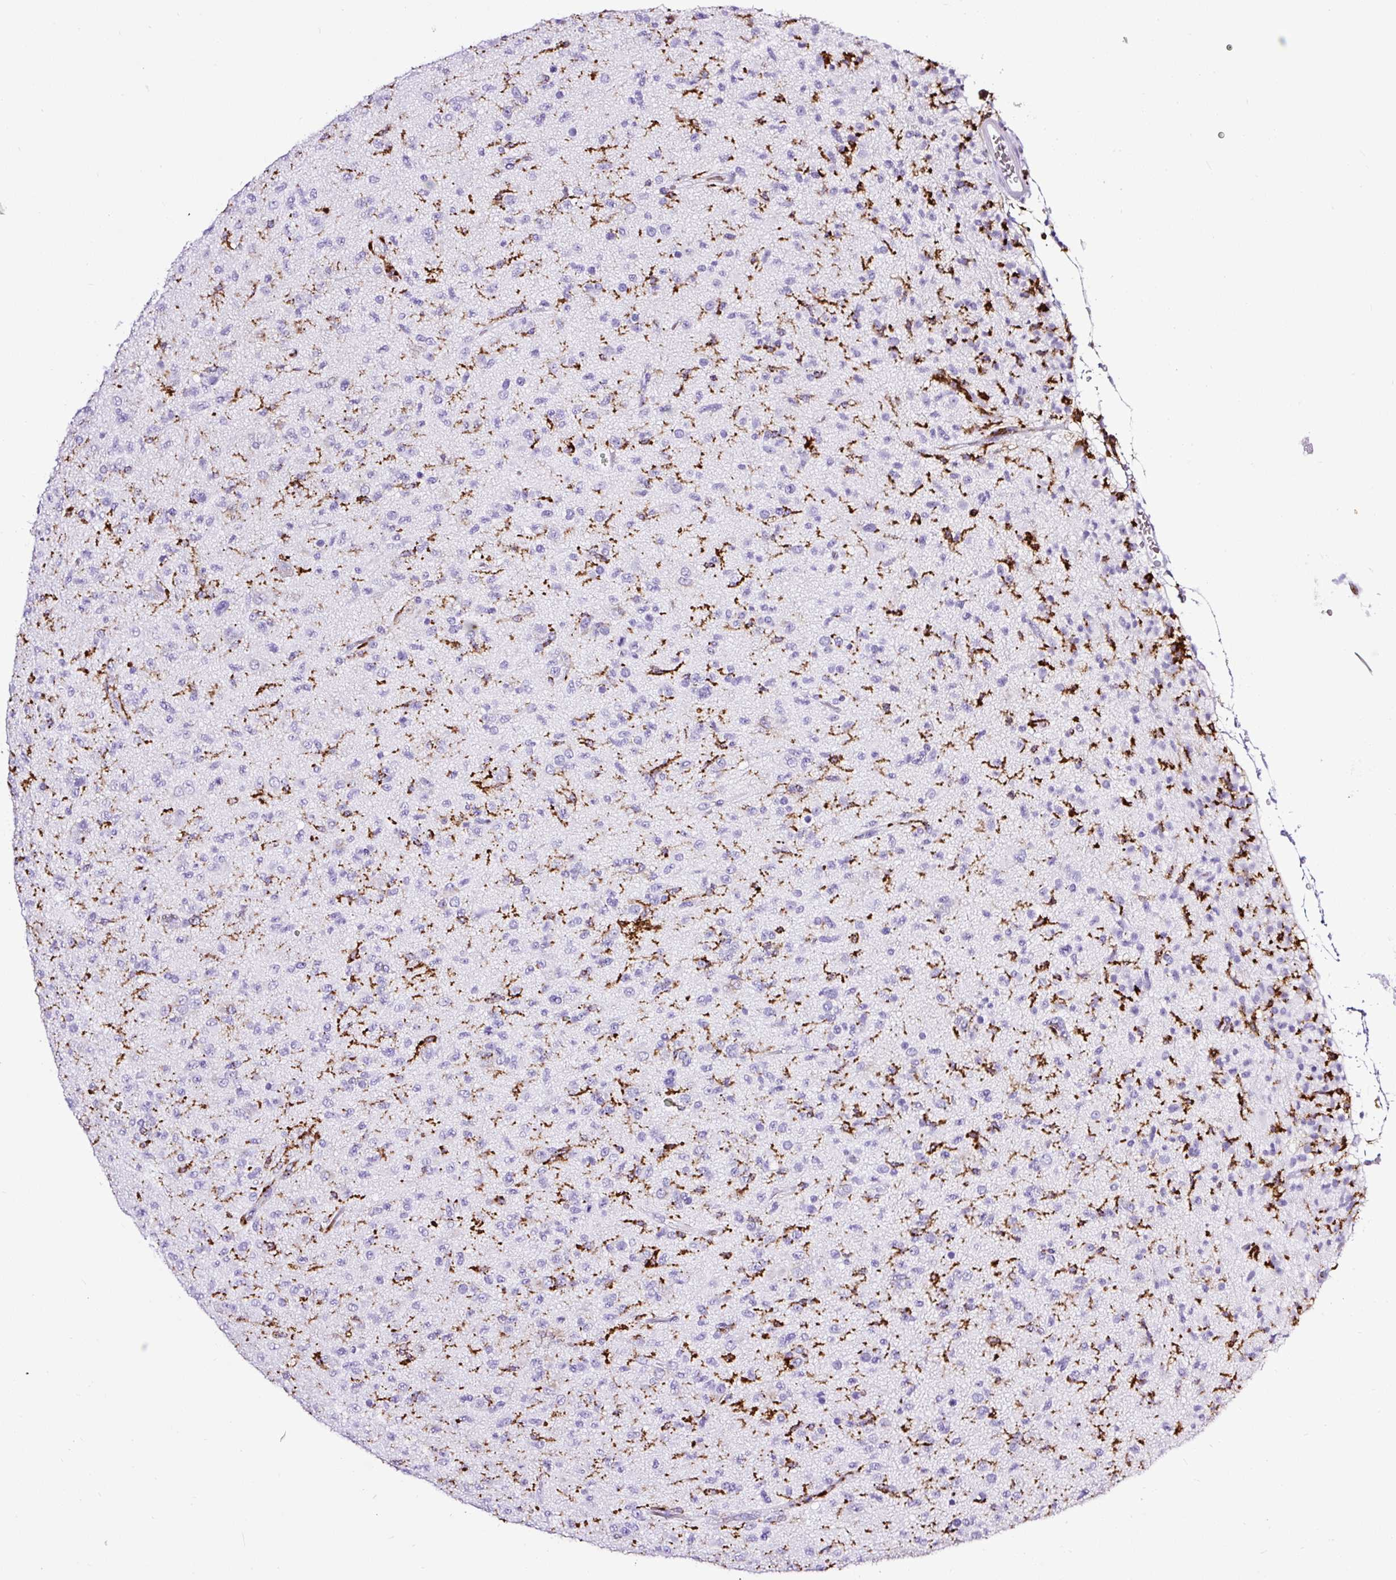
{"staining": {"intensity": "negative", "quantity": "none", "location": "none"}, "tissue": "glioma", "cell_type": "Tumor cells", "image_type": "cancer", "snomed": [{"axis": "morphology", "description": "Glioma, malignant, Low grade"}, {"axis": "topography", "description": "Brain"}], "caption": "Glioma was stained to show a protein in brown. There is no significant expression in tumor cells.", "gene": "HLA-DRA", "patient": {"sex": "male", "age": 65}}